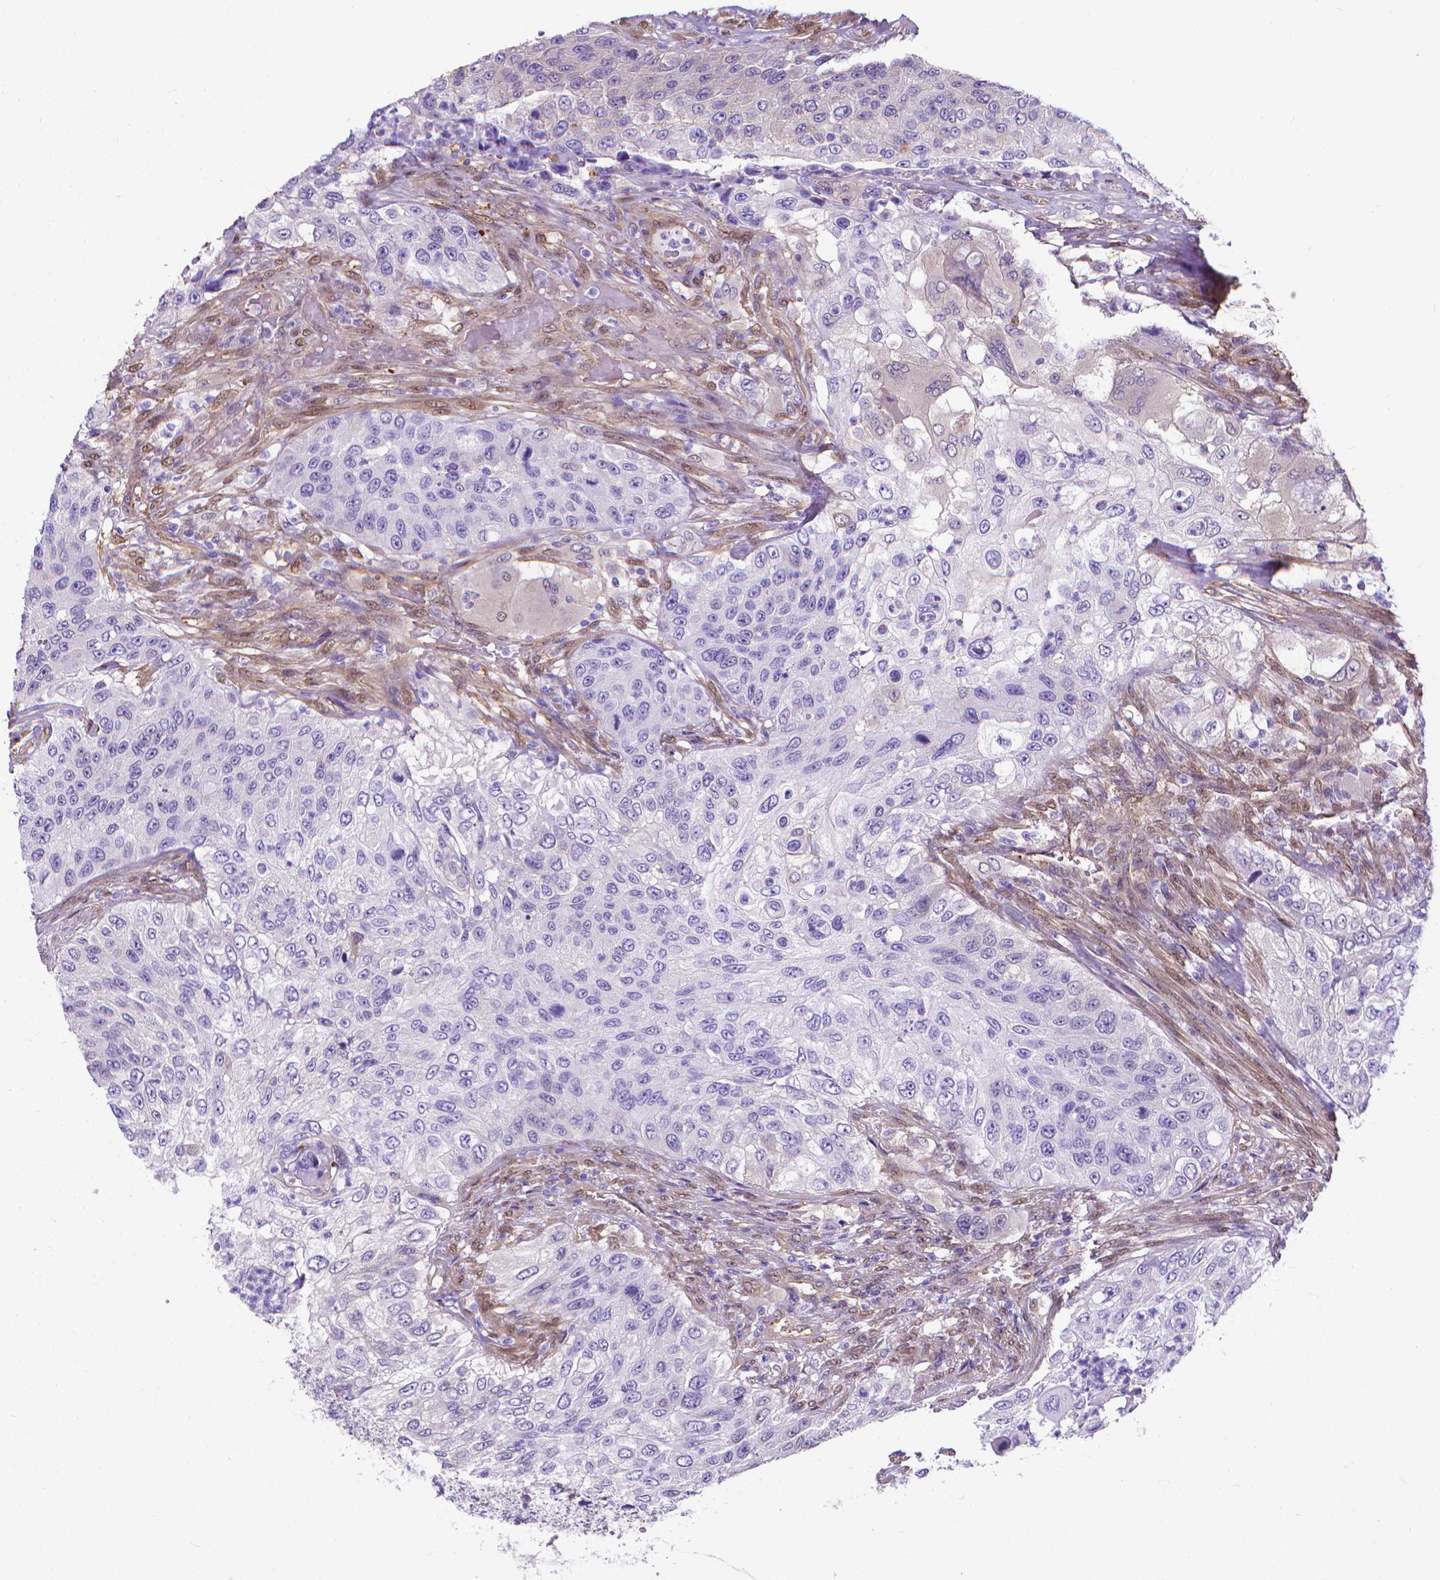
{"staining": {"intensity": "negative", "quantity": "none", "location": "none"}, "tissue": "urothelial cancer", "cell_type": "Tumor cells", "image_type": "cancer", "snomed": [{"axis": "morphology", "description": "Urothelial carcinoma, High grade"}, {"axis": "topography", "description": "Urinary bladder"}], "caption": "A high-resolution micrograph shows immunohistochemistry (IHC) staining of urothelial carcinoma (high-grade), which exhibits no significant positivity in tumor cells.", "gene": "CLIC4", "patient": {"sex": "female", "age": 60}}